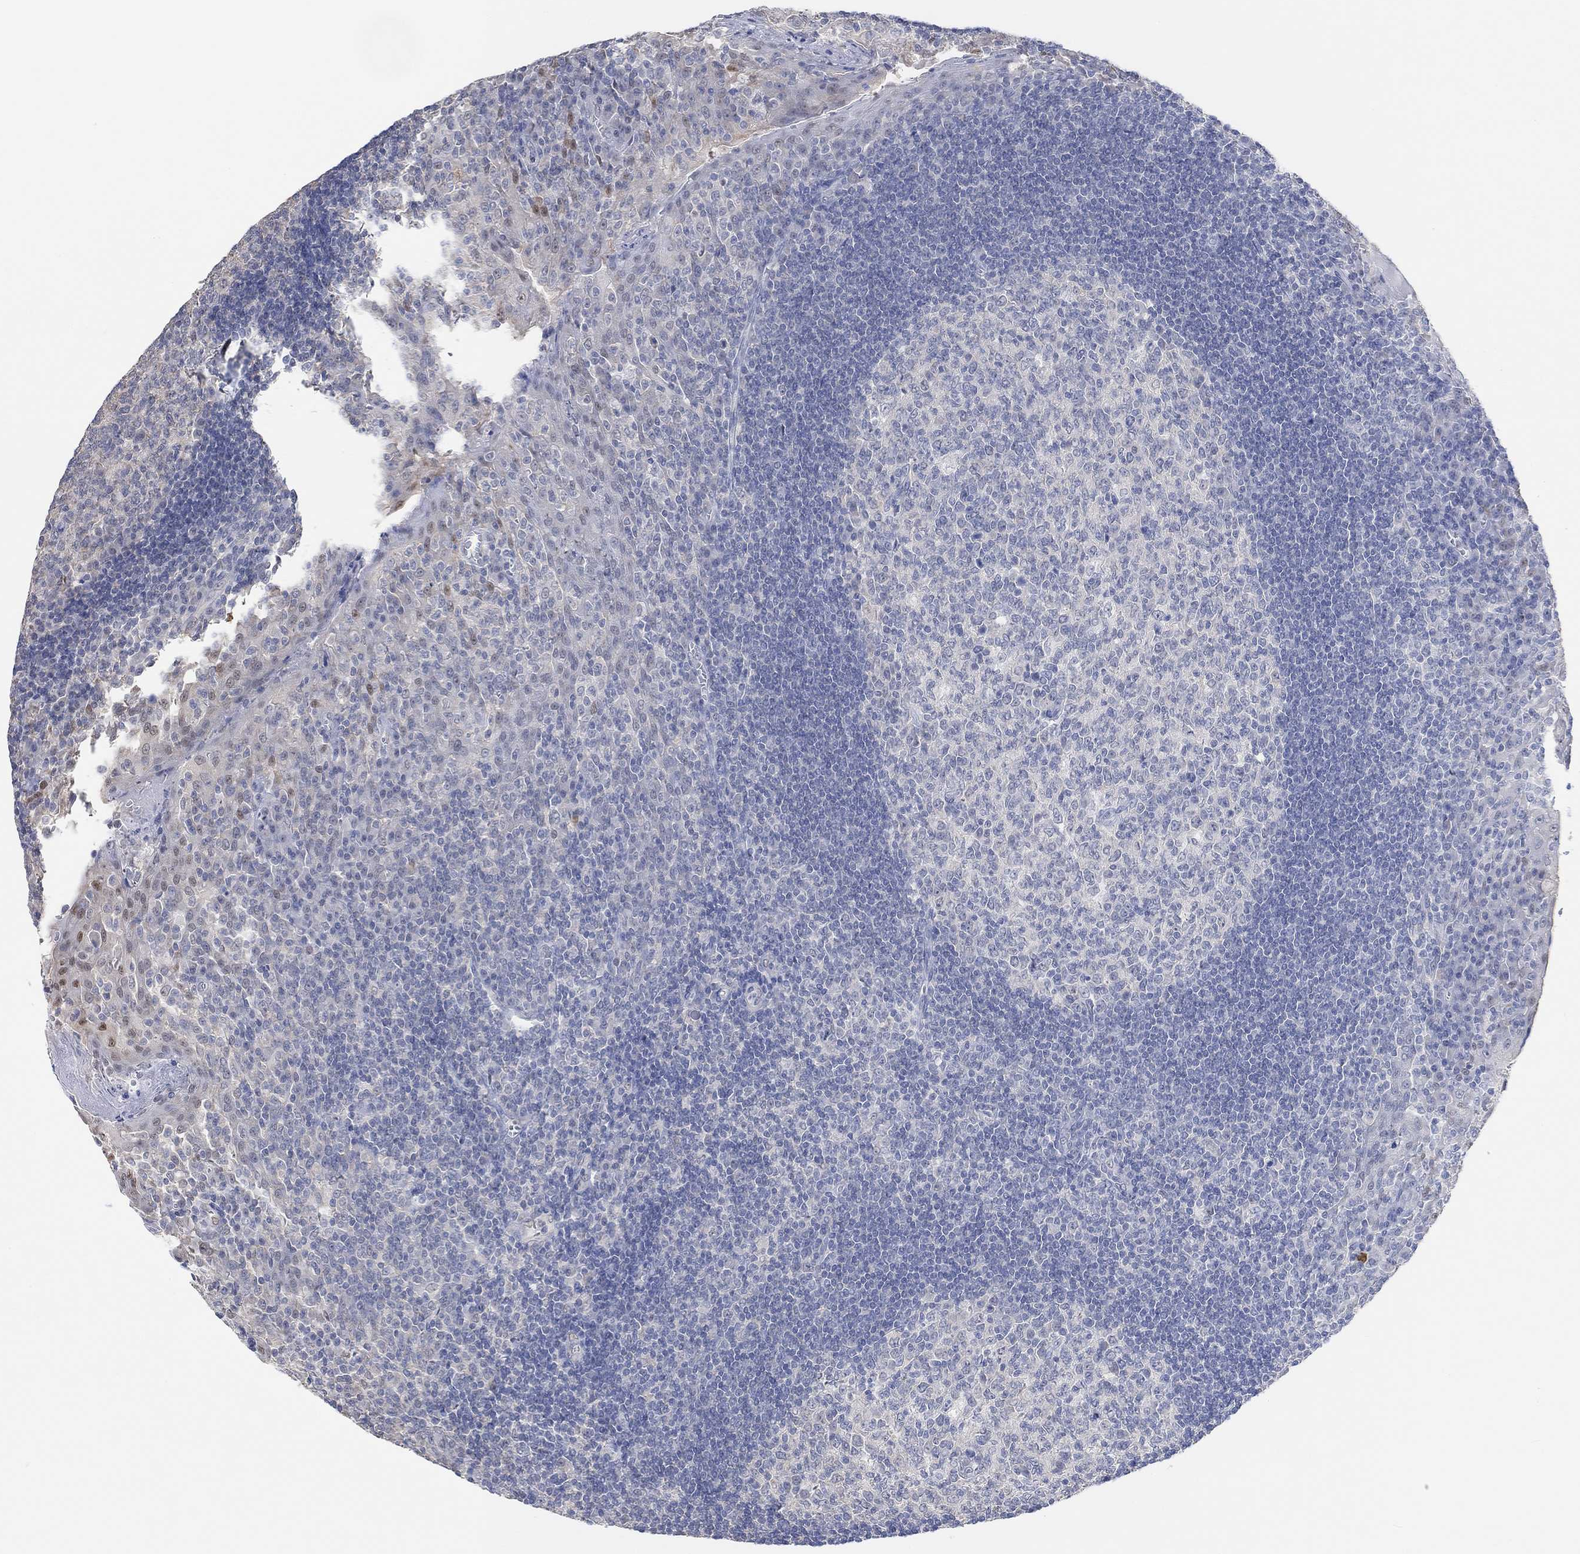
{"staining": {"intensity": "negative", "quantity": "none", "location": "none"}, "tissue": "tonsil", "cell_type": "Germinal center cells", "image_type": "normal", "snomed": [{"axis": "morphology", "description": "Normal tissue, NOS"}, {"axis": "topography", "description": "Tonsil"}], "caption": "High power microscopy histopathology image of an immunohistochemistry histopathology image of benign tonsil, revealing no significant expression in germinal center cells.", "gene": "MUC1", "patient": {"sex": "female", "age": 12}}